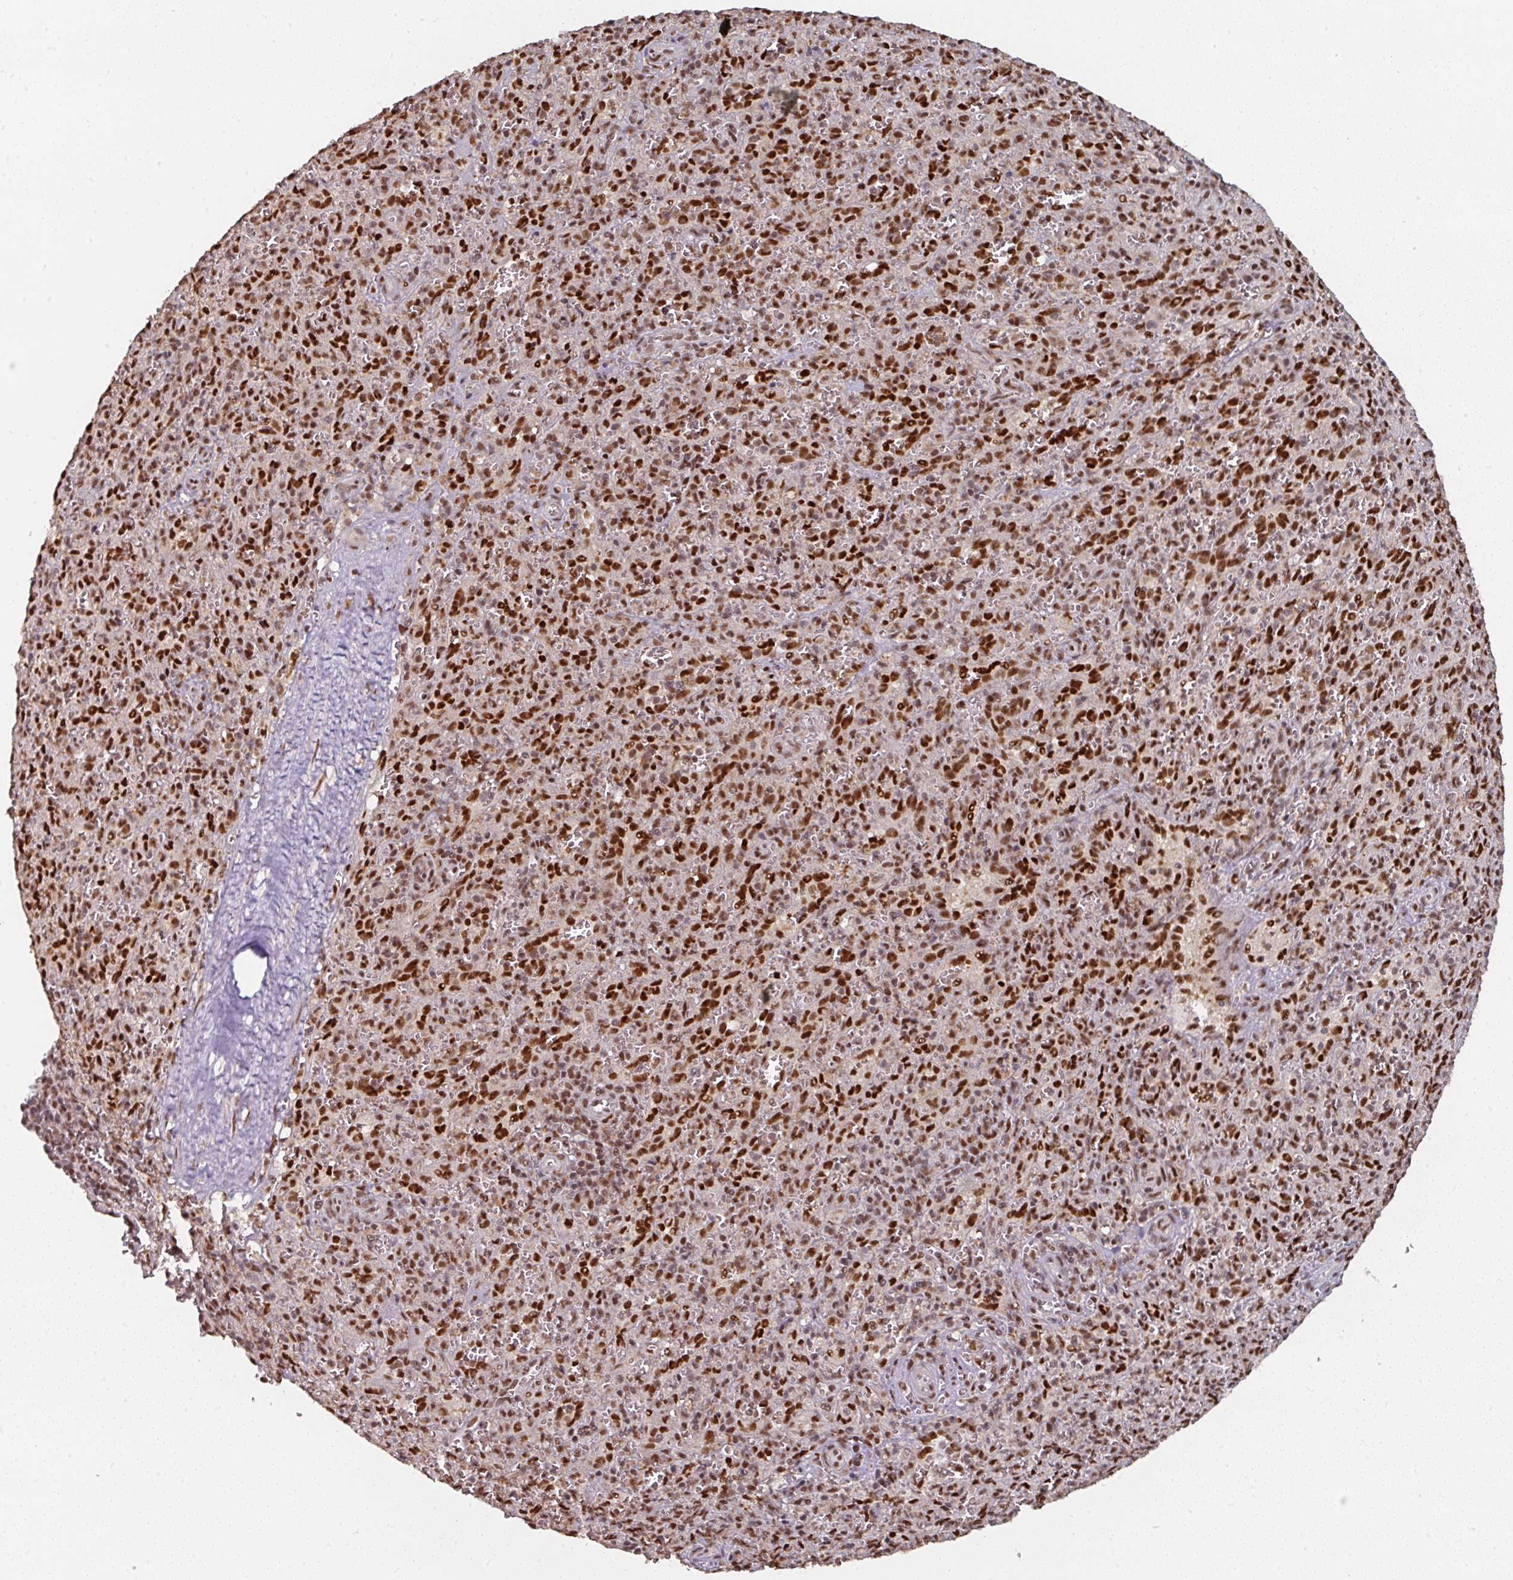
{"staining": {"intensity": "strong", "quantity": "25%-75%", "location": "nuclear"}, "tissue": "spleen", "cell_type": "Cells in red pulp", "image_type": "normal", "snomed": [{"axis": "morphology", "description": "Normal tissue, NOS"}, {"axis": "topography", "description": "Spleen"}], "caption": "Cells in red pulp demonstrate high levels of strong nuclear expression in approximately 25%-75% of cells in normal spleen. (brown staining indicates protein expression, while blue staining denotes nuclei).", "gene": "ENSG00000289690", "patient": {"sex": "female", "age": 26}}